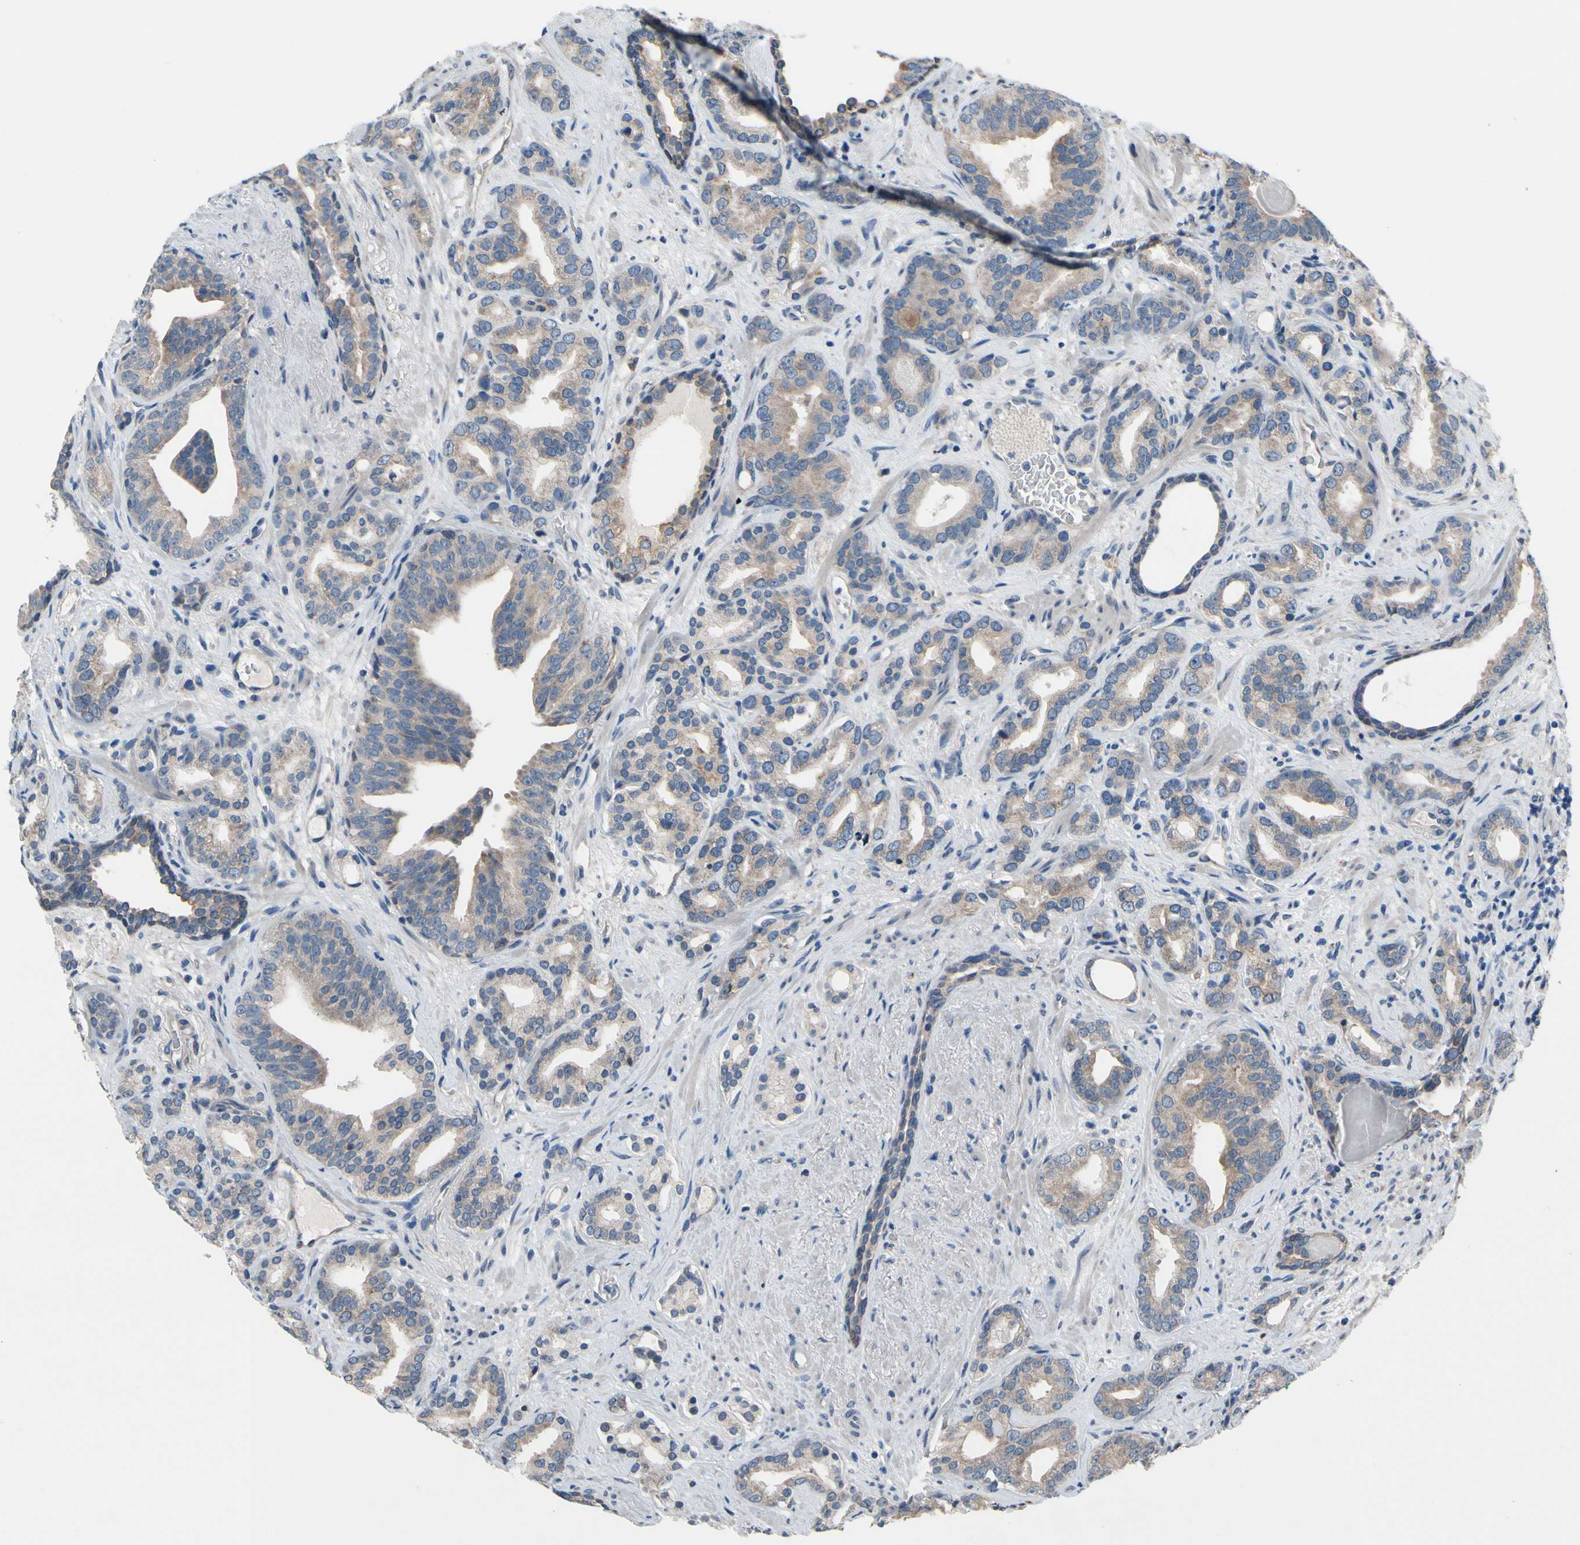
{"staining": {"intensity": "weak", "quantity": ">75%", "location": "cytoplasmic/membranous"}, "tissue": "prostate cancer", "cell_type": "Tumor cells", "image_type": "cancer", "snomed": [{"axis": "morphology", "description": "Adenocarcinoma, Low grade"}, {"axis": "topography", "description": "Prostate"}], "caption": "Prostate cancer was stained to show a protein in brown. There is low levels of weak cytoplasmic/membranous staining in approximately >75% of tumor cells. The protein is shown in brown color, while the nuclei are stained blue.", "gene": "PRXL2A", "patient": {"sex": "male", "age": 63}}